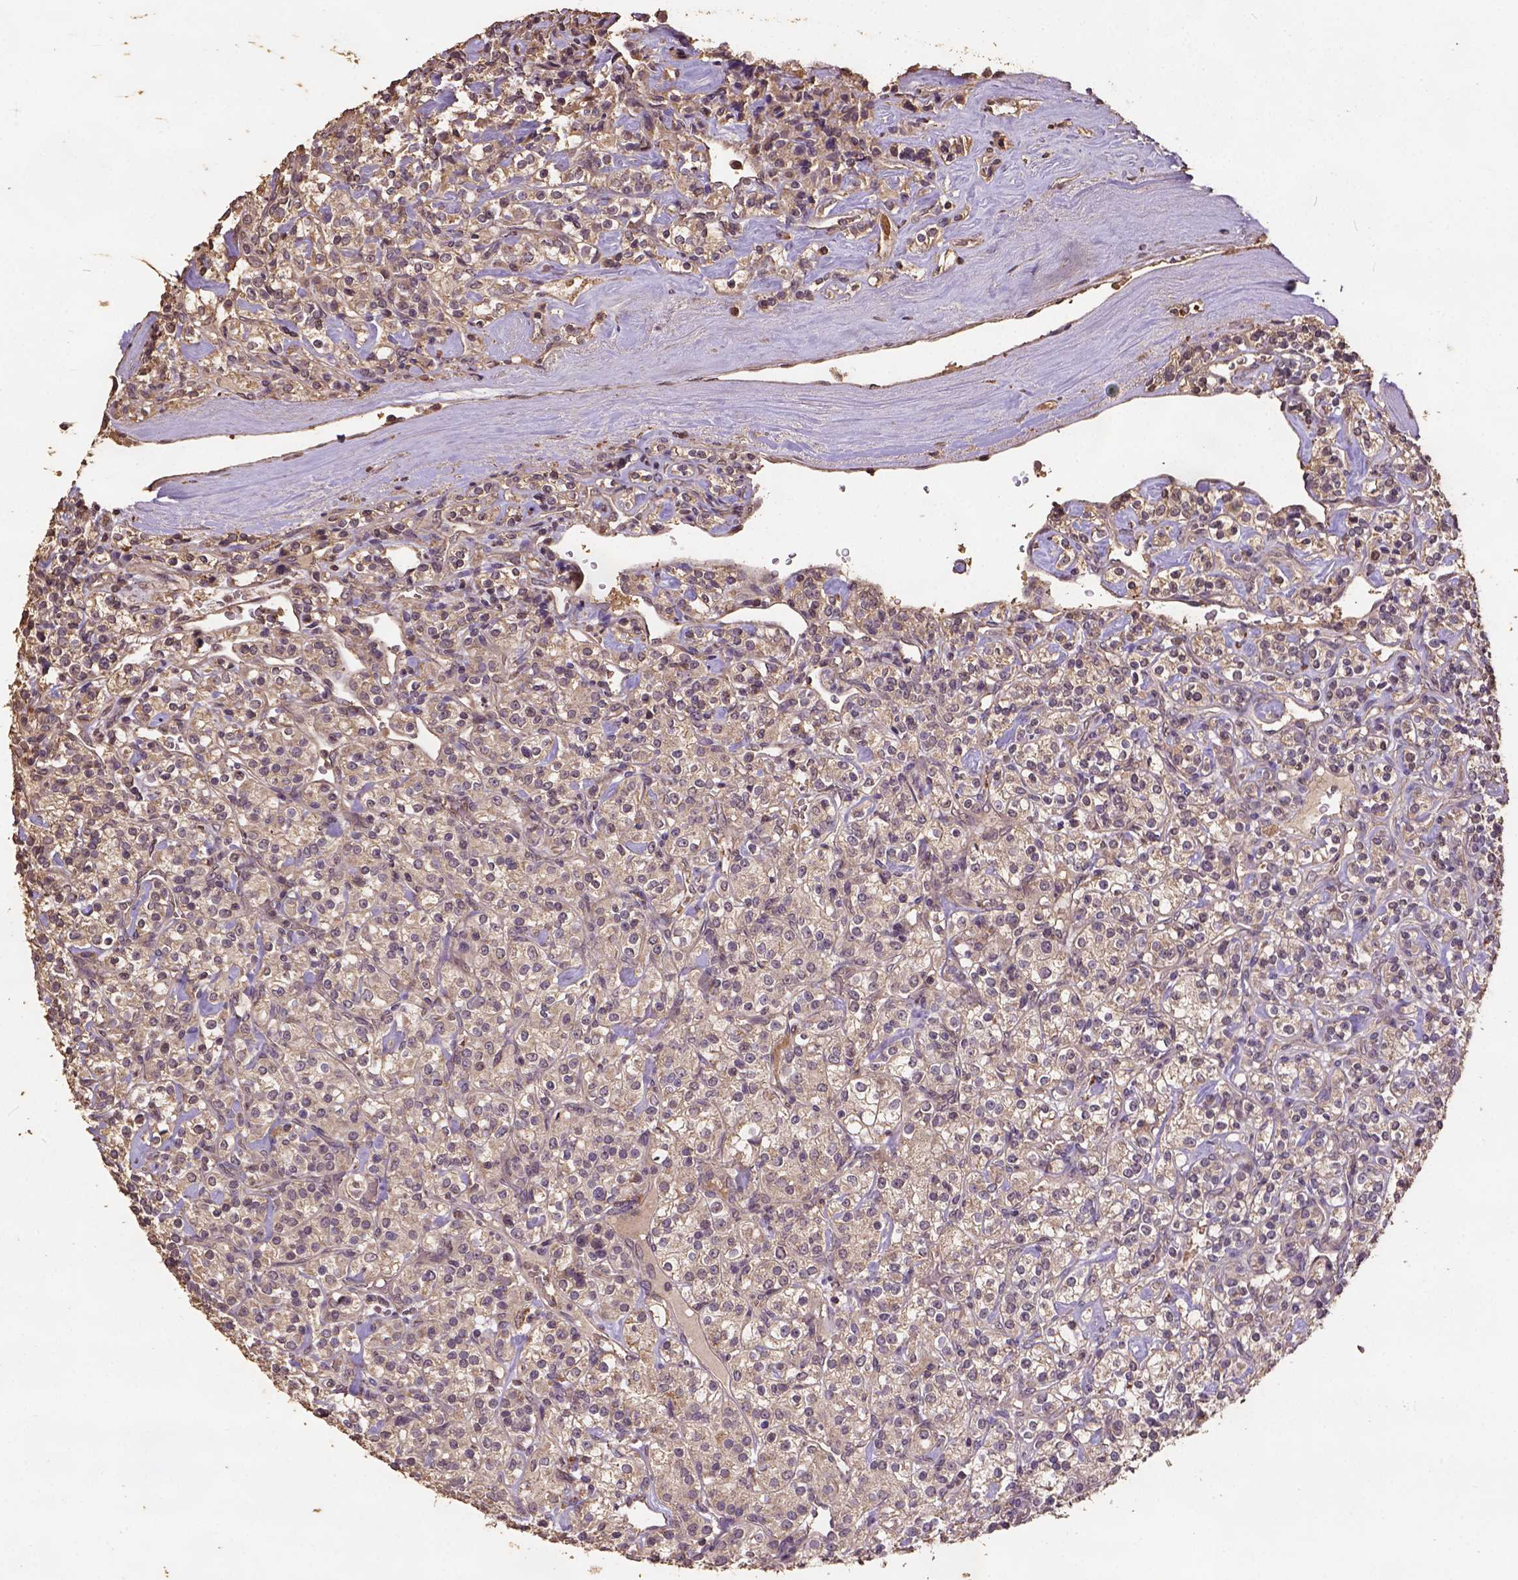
{"staining": {"intensity": "weak", "quantity": ">75%", "location": "cytoplasmic/membranous"}, "tissue": "renal cancer", "cell_type": "Tumor cells", "image_type": "cancer", "snomed": [{"axis": "morphology", "description": "Adenocarcinoma, NOS"}, {"axis": "topography", "description": "Kidney"}], "caption": "Immunohistochemistry staining of renal adenocarcinoma, which displays low levels of weak cytoplasmic/membranous staining in approximately >75% of tumor cells indicating weak cytoplasmic/membranous protein positivity. The staining was performed using DAB (brown) for protein detection and nuclei were counterstained in hematoxylin (blue).", "gene": "ATP1B3", "patient": {"sex": "male", "age": 77}}